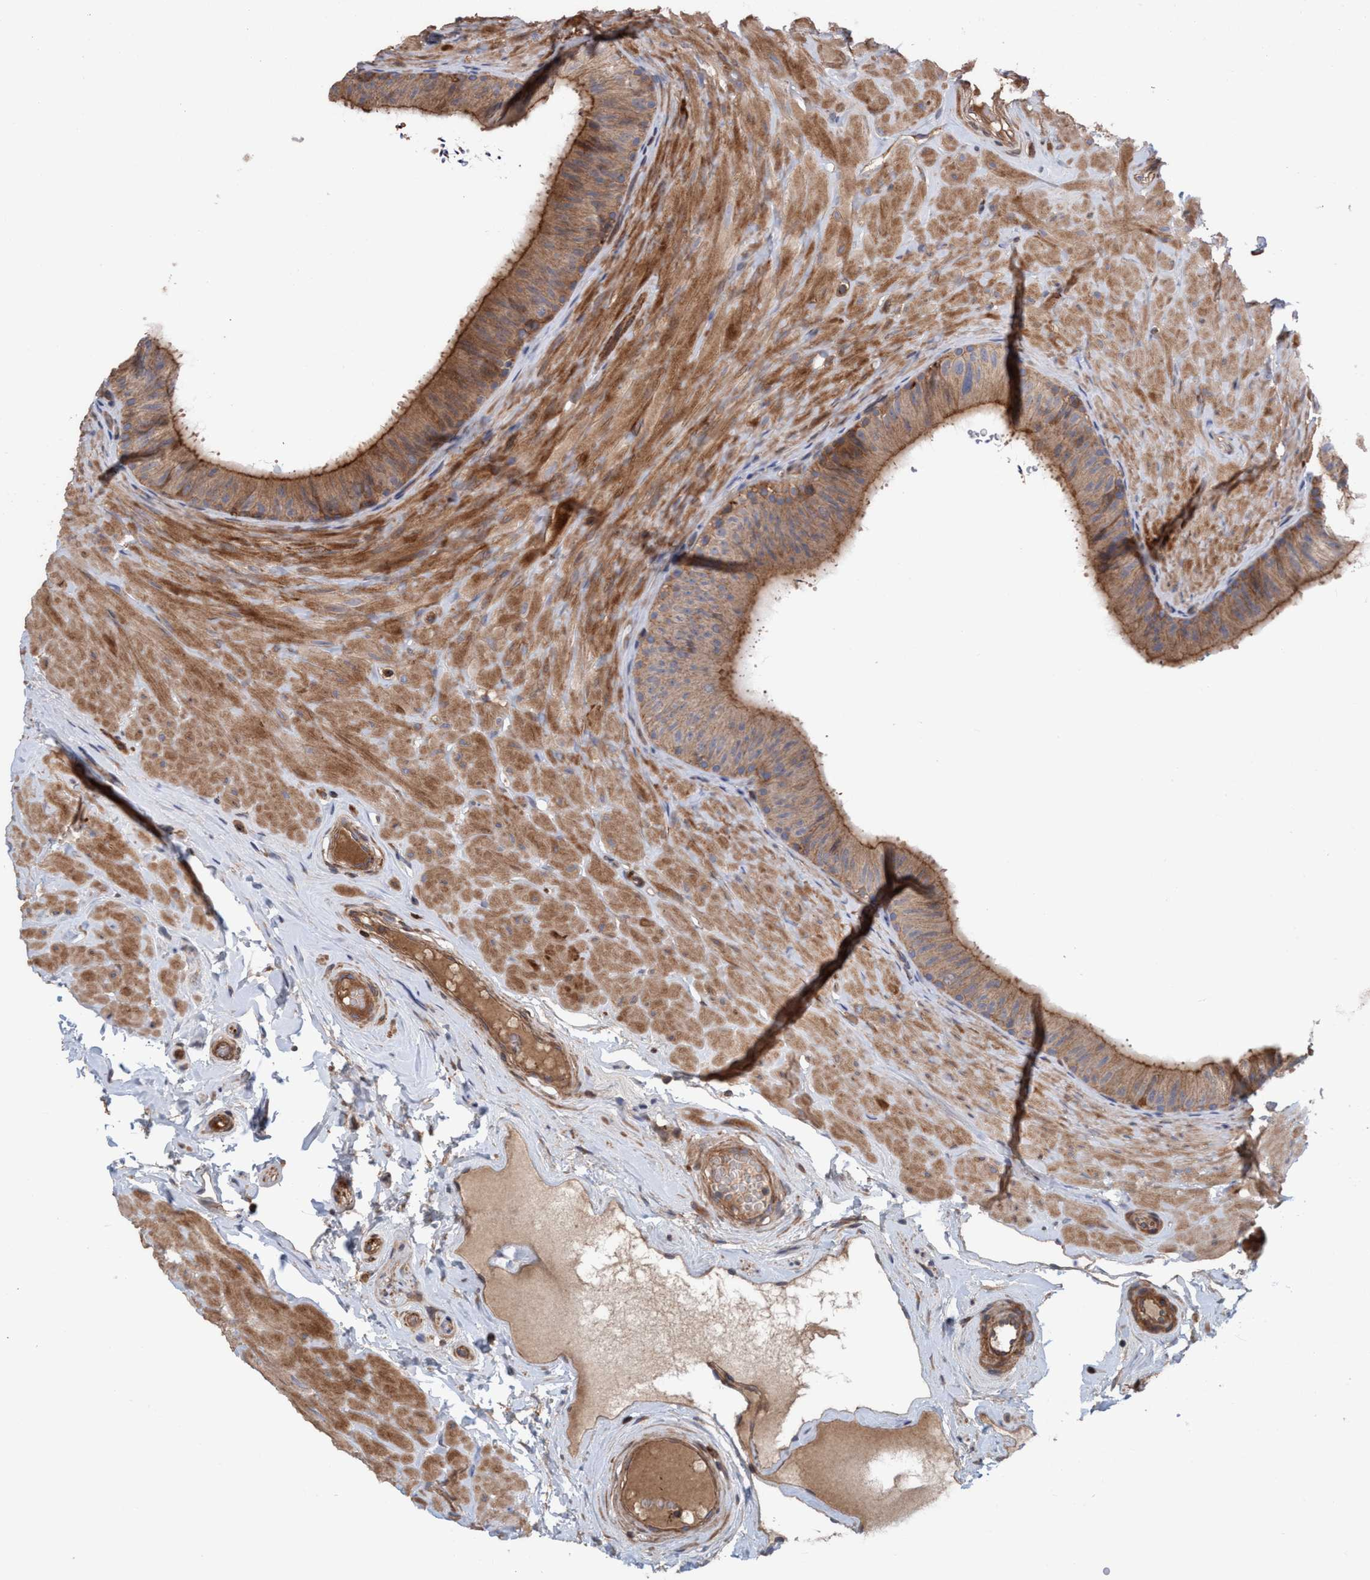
{"staining": {"intensity": "strong", "quantity": ">75%", "location": "cytoplasmic/membranous"}, "tissue": "epididymis", "cell_type": "Glandular cells", "image_type": "normal", "snomed": [{"axis": "morphology", "description": "Normal tissue, NOS"}, {"axis": "topography", "description": "Epididymis"}], "caption": "Protein analysis of normal epididymis displays strong cytoplasmic/membranous staining in about >75% of glandular cells.", "gene": "SPECC1", "patient": {"sex": "male", "age": 34}}